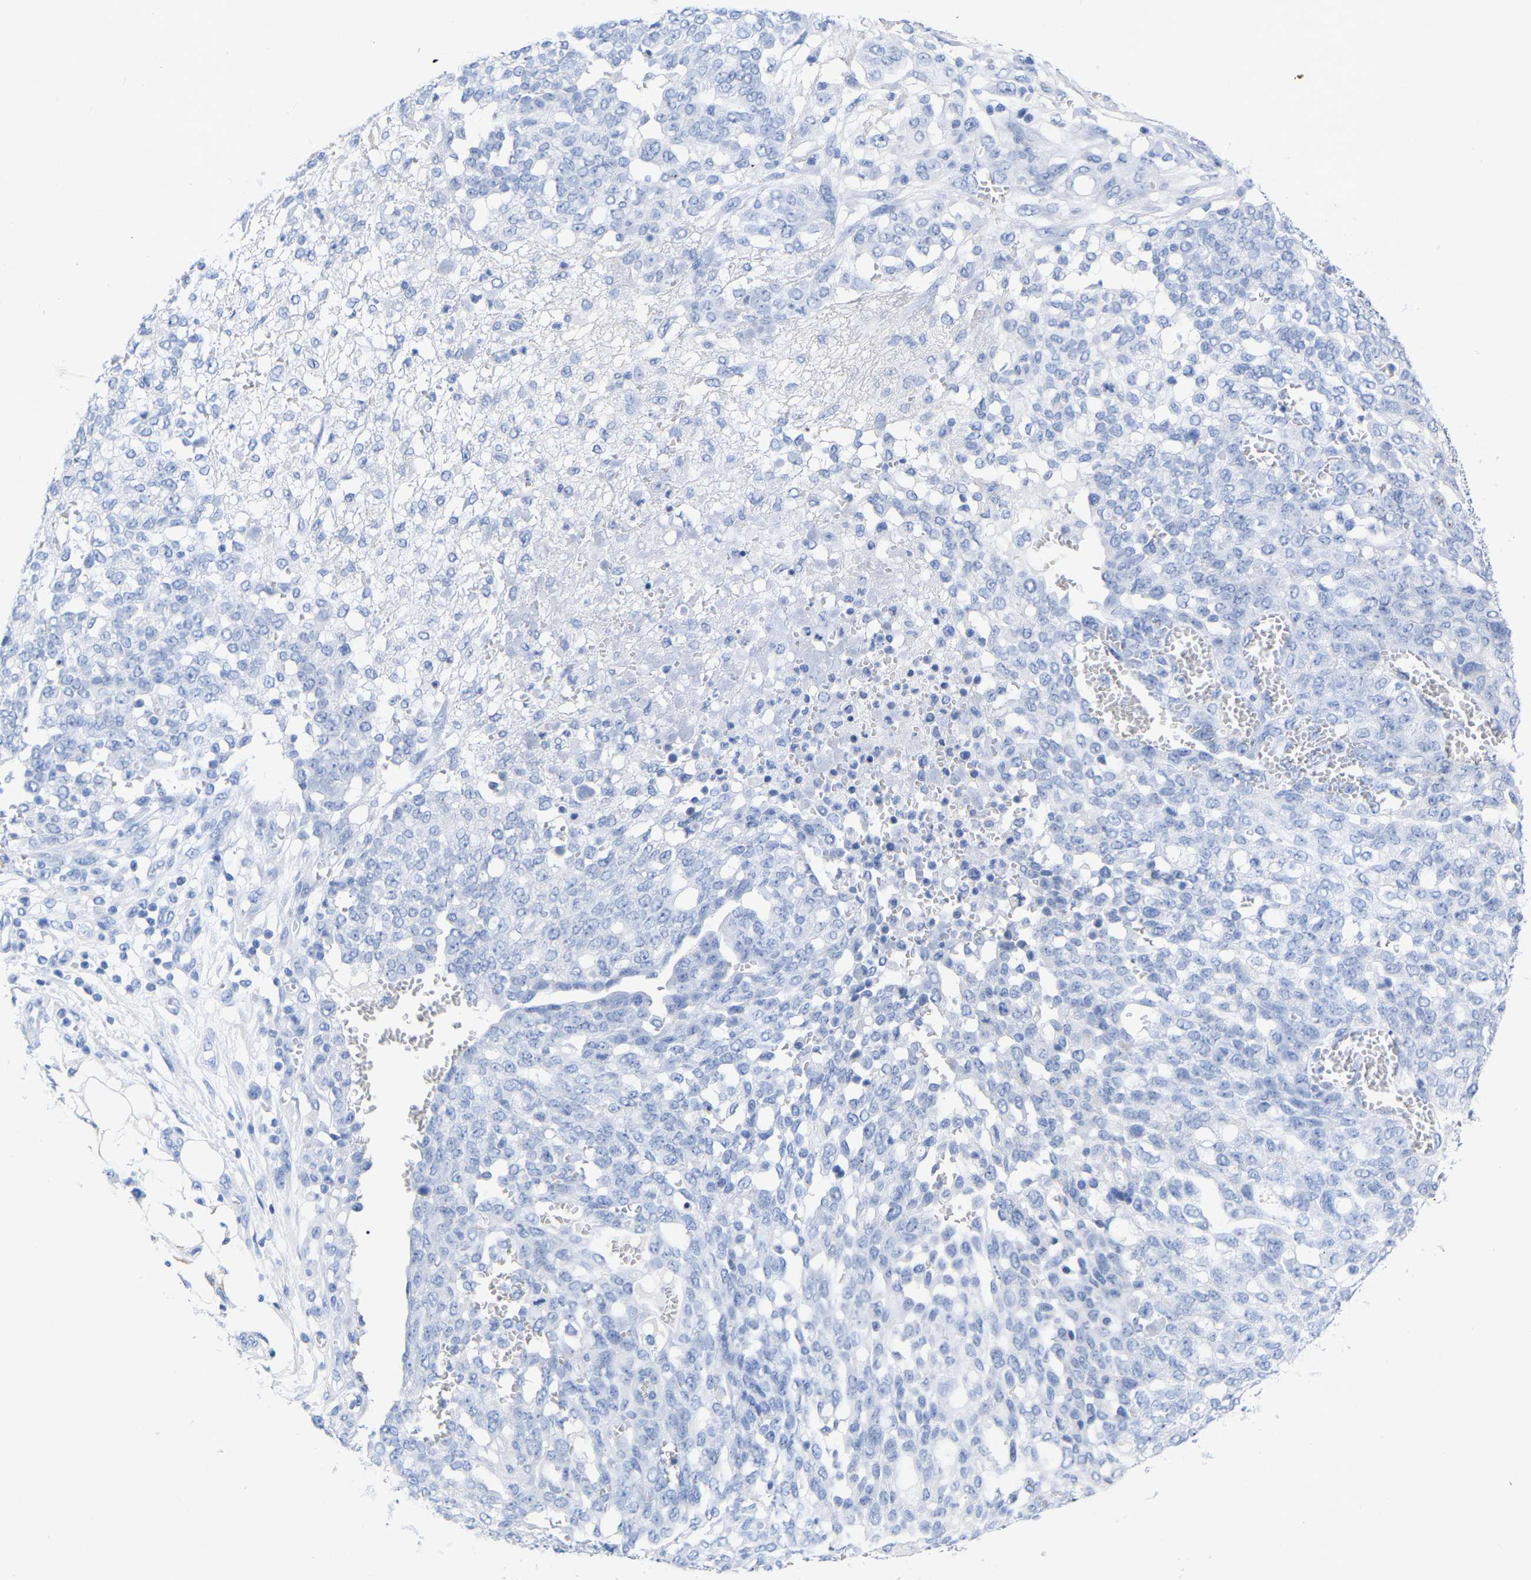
{"staining": {"intensity": "negative", "quantity": "none", "location": "none"}, "tissue": "ovarian cancer", "cell_type": "Tumor cells", "image_type": "cancer", "snomed": [{"axis": "morphology", "description": "Cystadenocarcinoma, serous, NOS"}, {"axis": "topography", "description": "Soft tissue"}, {"axis": "topography", "description": "Ovary"}], "caption": "Protein analysis of ovarian cancer demonstrates no significant staining in tumor cells.", "gene": "ZNF629", "patient": {"sex": "female", "age": 57}}